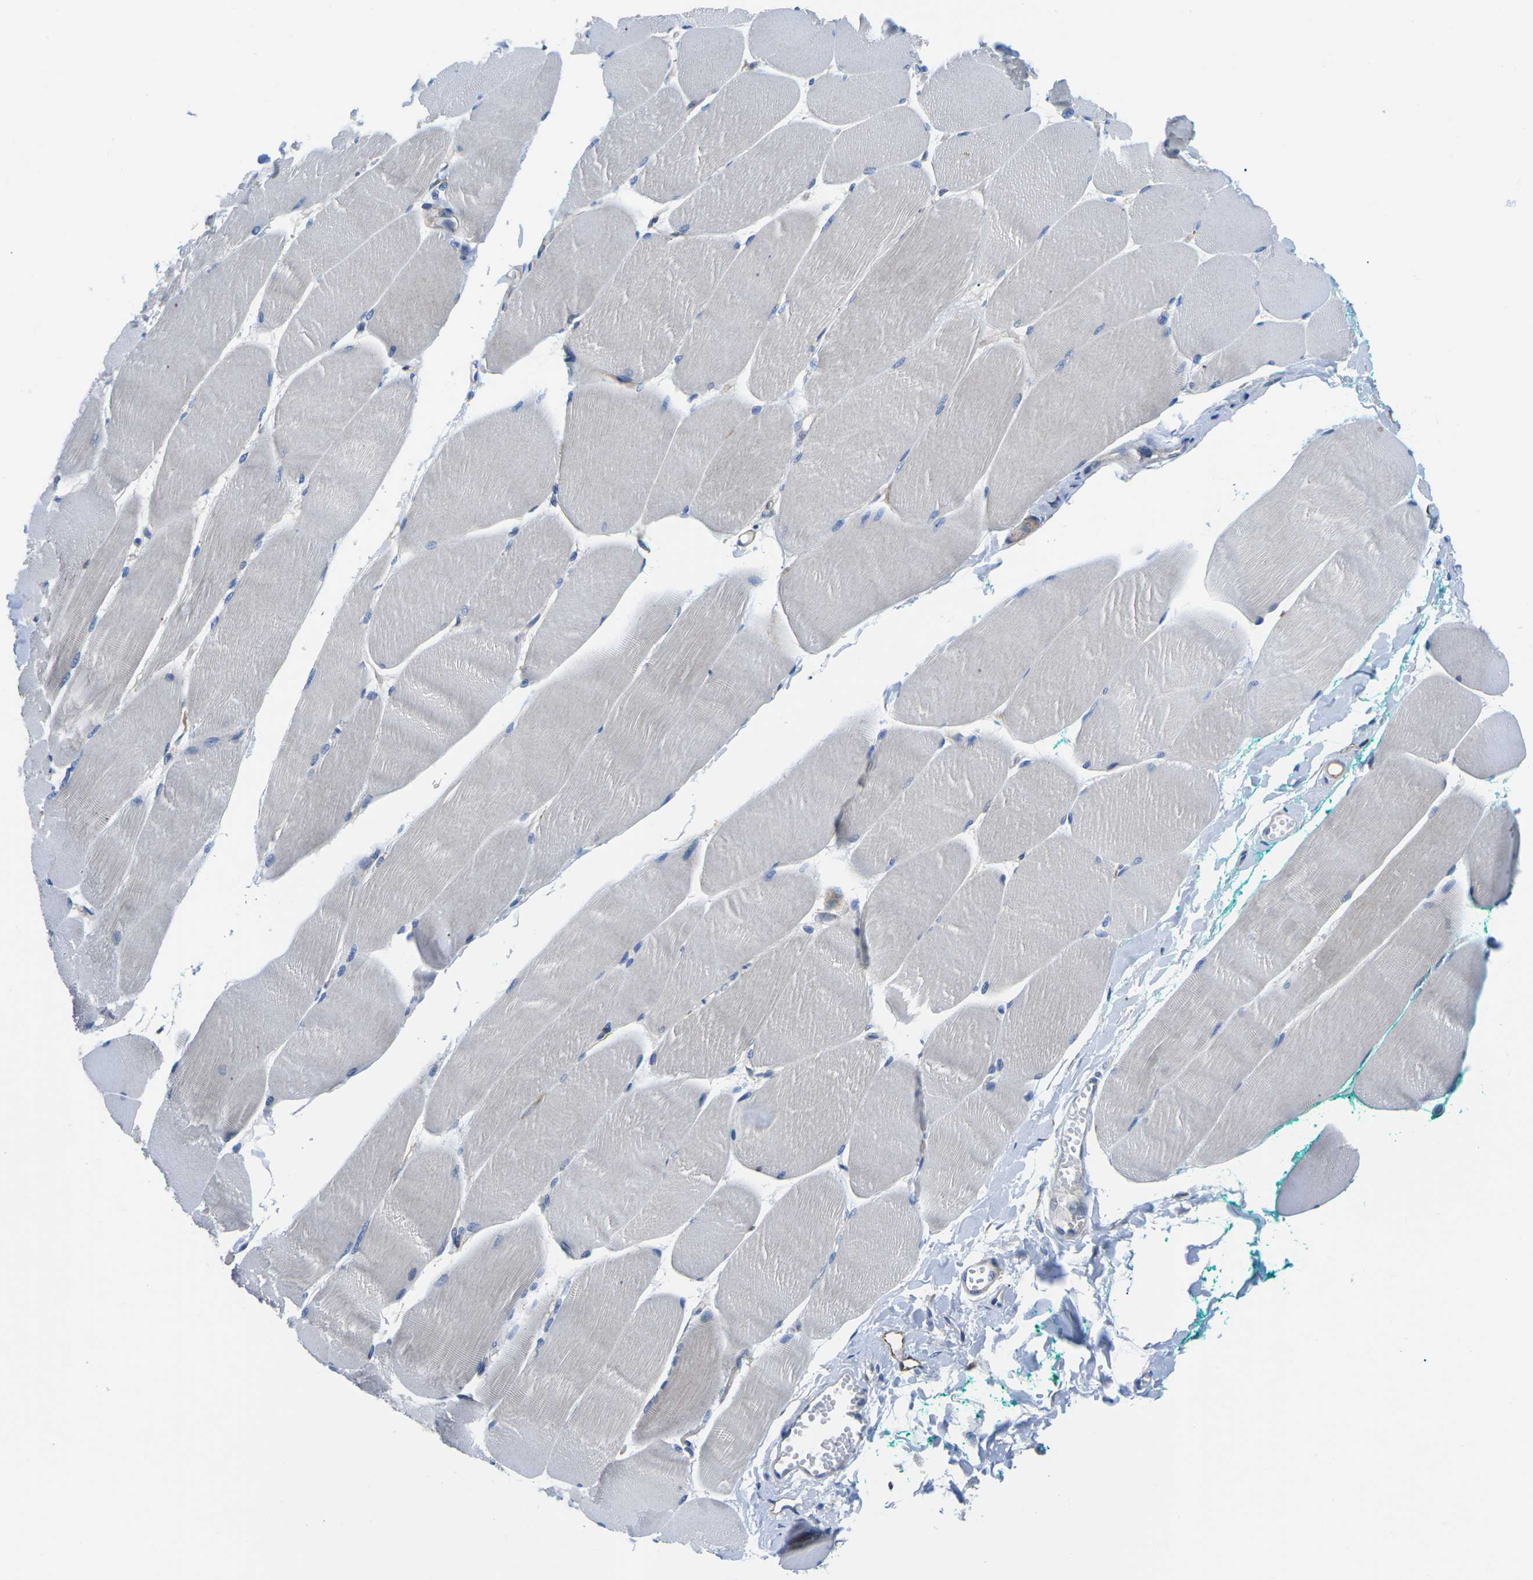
{"staining": {"intensity": "negative", "quantity": "none", "location": "none"}, "tissue": "skeletal muscle", "cell_type": "Myocytes", "image_type": "normal", "snomed": [{"axis": "morphology", "description": "Normal tissue, NOS"}, {"axis": "morphology", "description": "Squamous cell carcinoma, NOS"}, {"axis": "topography", "description": "Skeletal muscle"}], "caption": "The photomicrograph reveals no staining of myocytes in normal skeletal muscle. (Brightfield microscopy of DAB immunohistochemistry at high magnification).", "gene": "DLG1", "patient": {"sex": "male", "age": 51}}